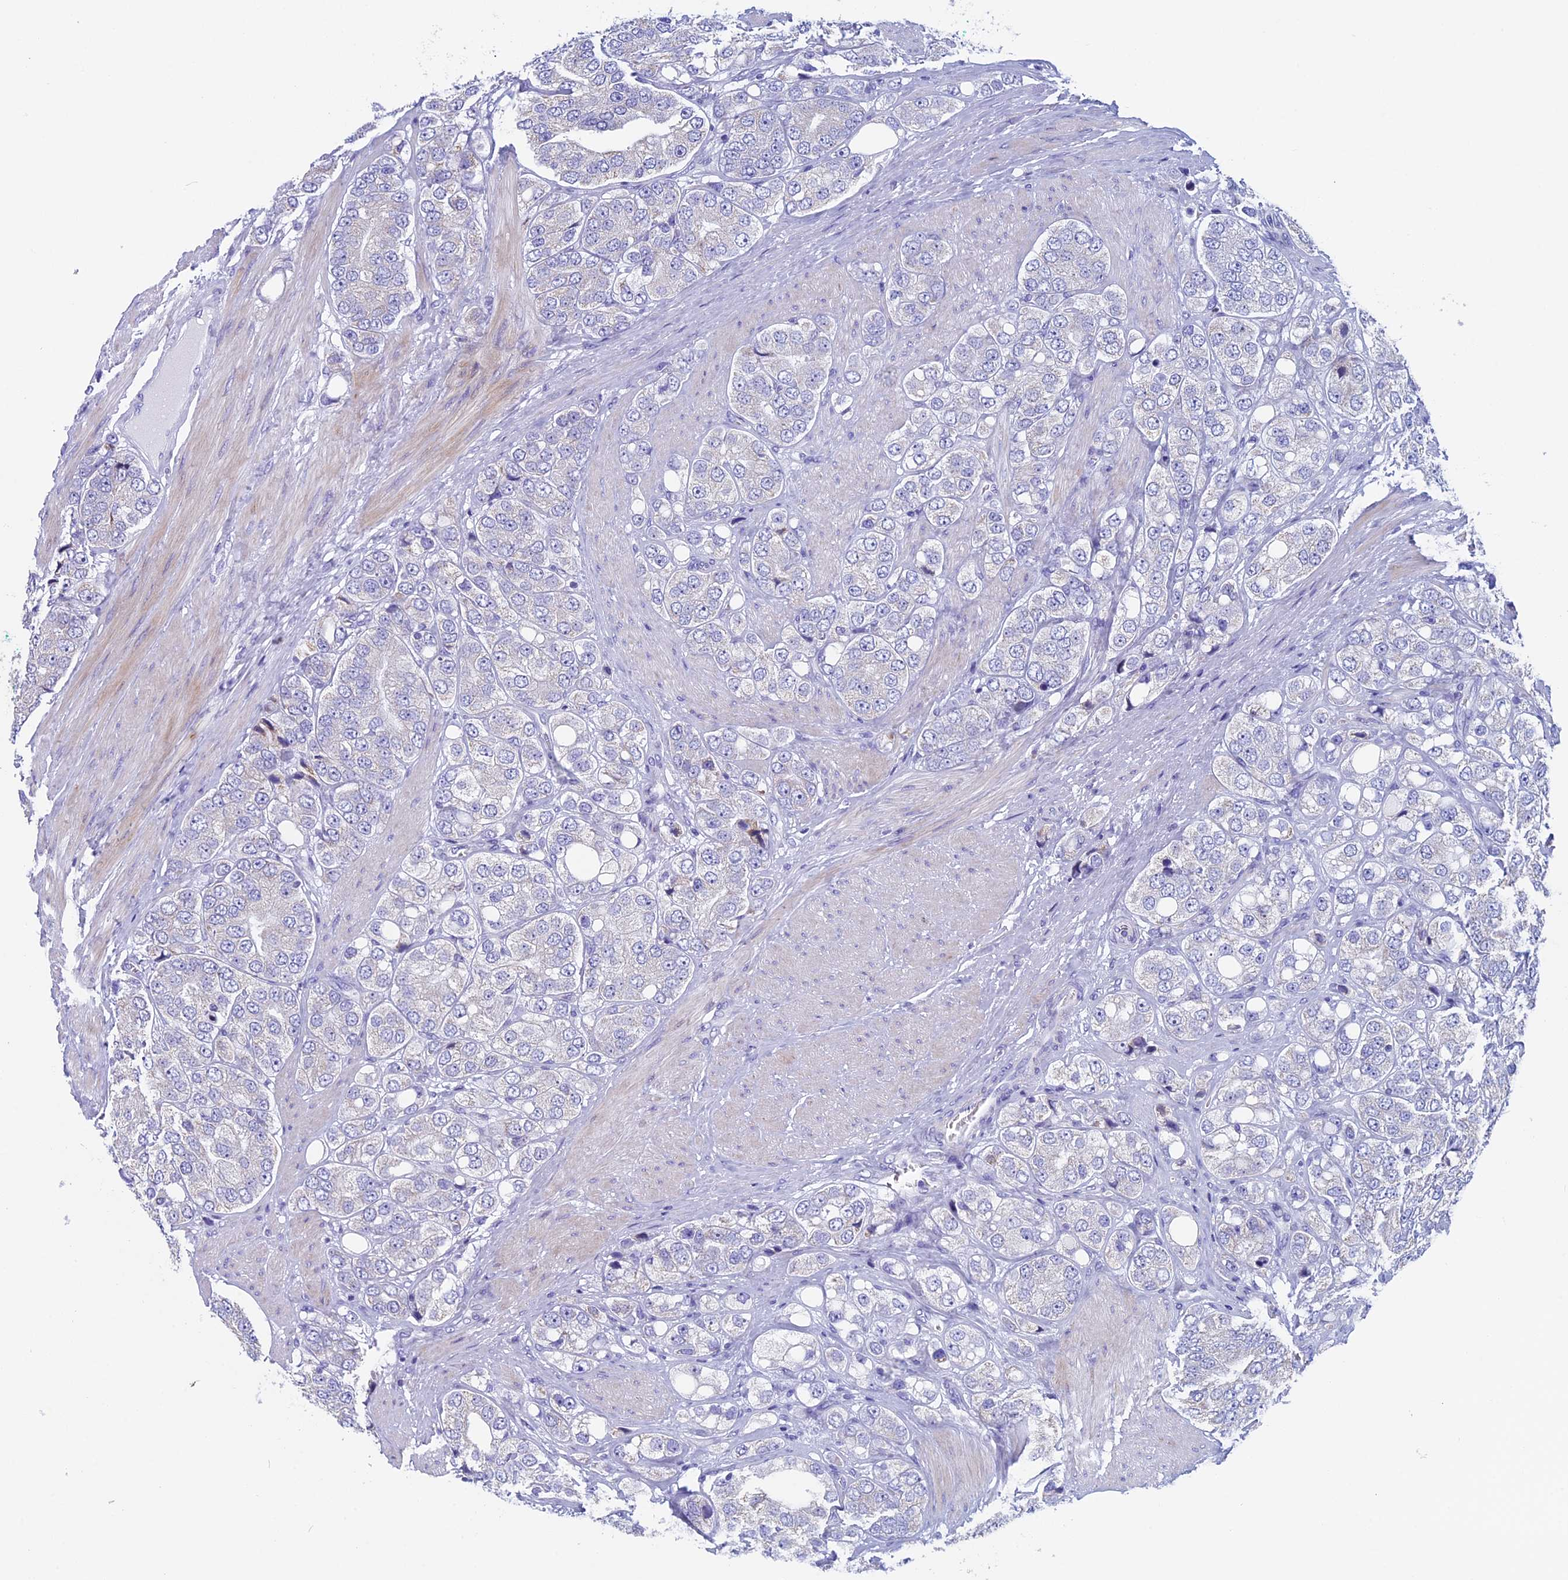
{"staining": {"intensity": "negative", "quantity": "none", "location": "none"}, "tissue": "prostate cancer", "cell_type": "Tumor cells", "image_type": "cancer", "snomed": [{"axis": "morphology", "description": "Adenocarcinoma, High grade"}, {"axis": "topography", "description": "Prostate"}], "caption": "The micrograph reveals no significant expression in tumor cells of prostate adenocarcinoma (high-grade).", "gene": "ZNF563", "patient": {"sex": "male", "age": 50}}